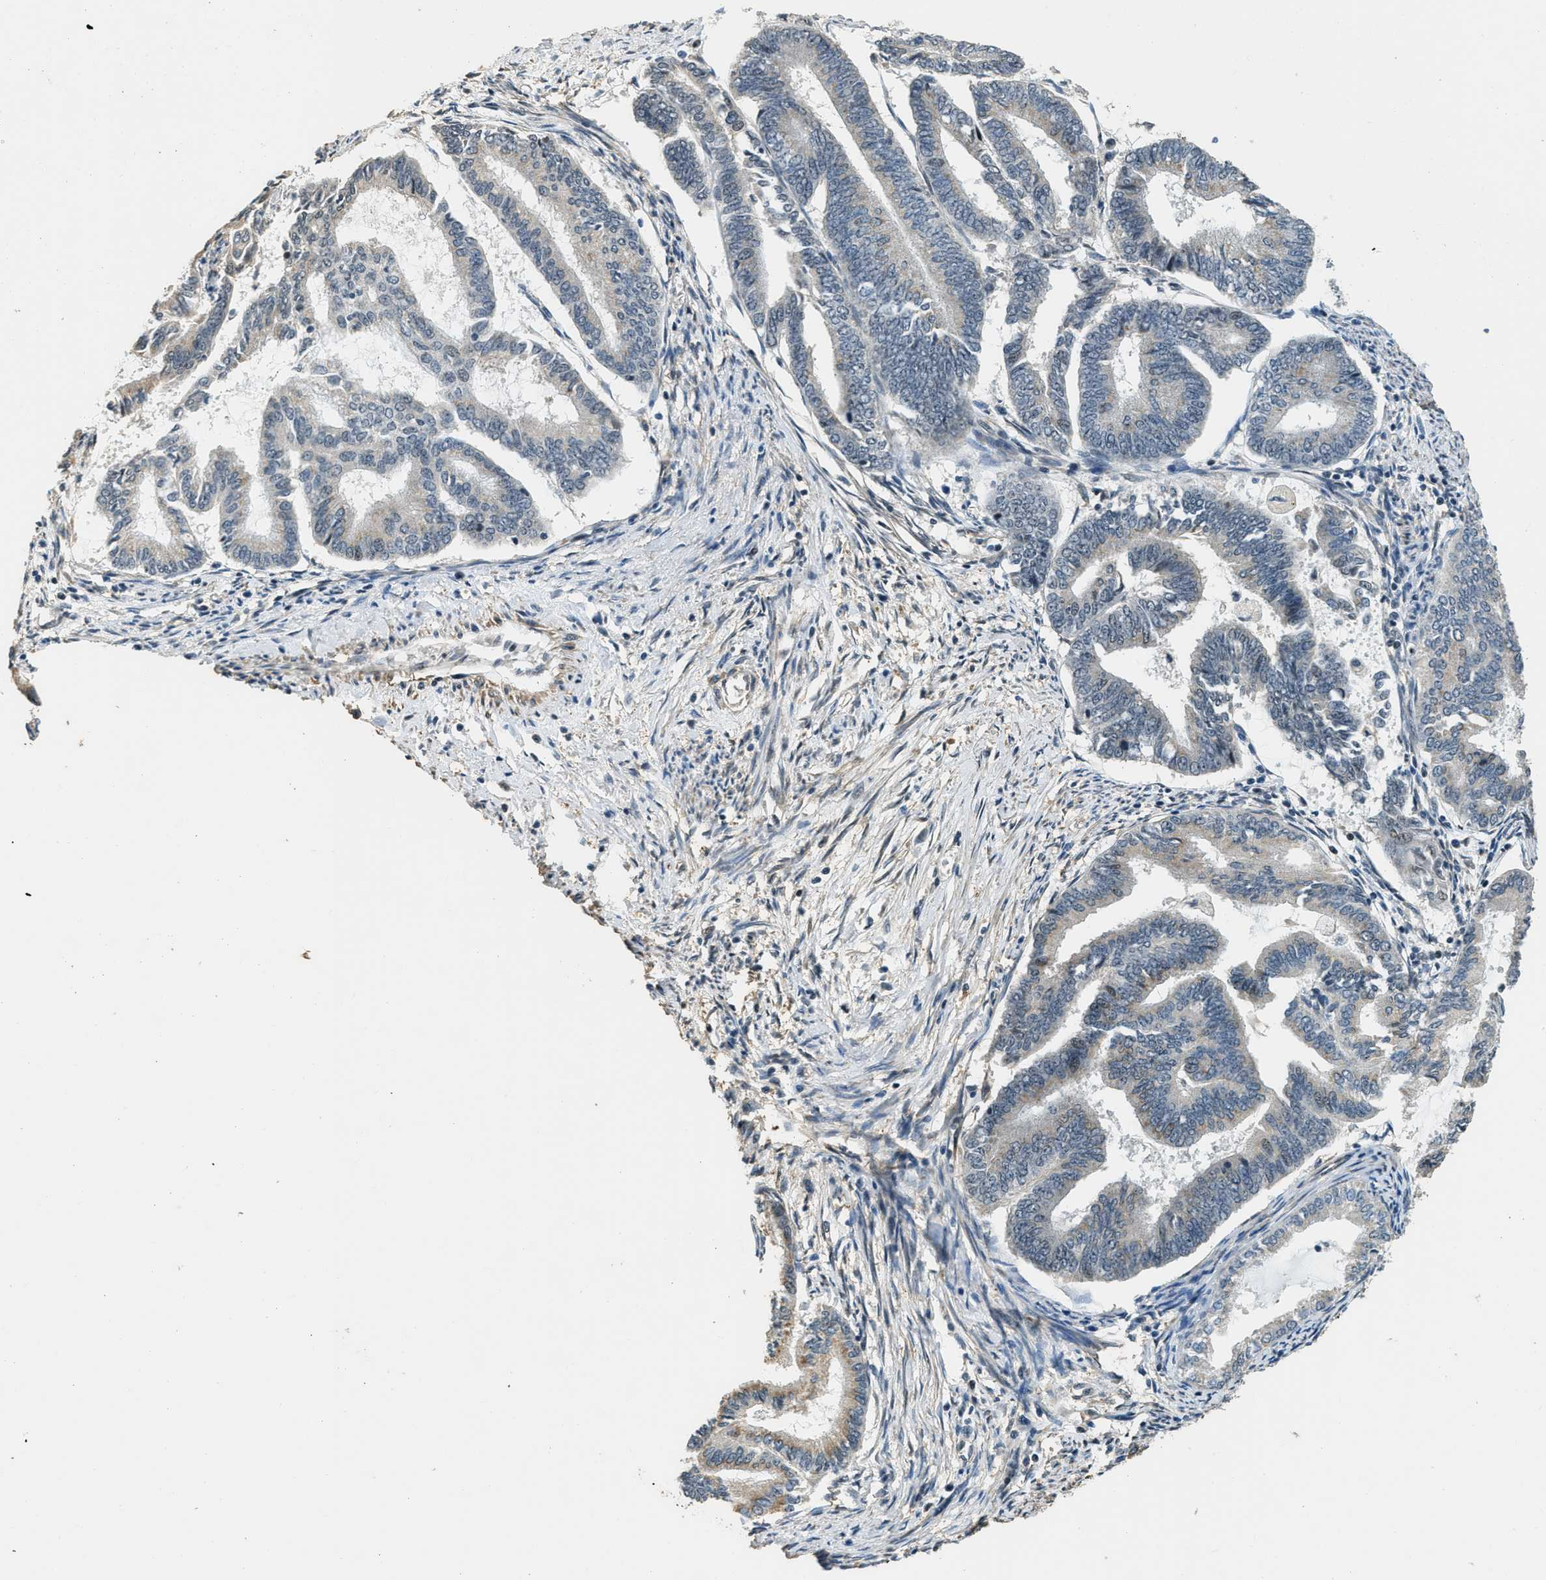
{"staining": {"intensity": "negative", "quantity": "none", "location": "none"}, "tissue": "endometrial cancer", "cell_type": "Tumor cells", "image_type": "cancer", "snomed": [{"axis": "morphology", "description": "Adenocarcinoma, NOS"}, {"axis": "topography", "description": "Endometrium"}], "caption": "Immunohistochemical staining of human adenocarcinoma (endometrial) demonstrates no significant positivity in tumor cells.", "gene": "MED21", "patient": {"sex": "female", "age": 86}}